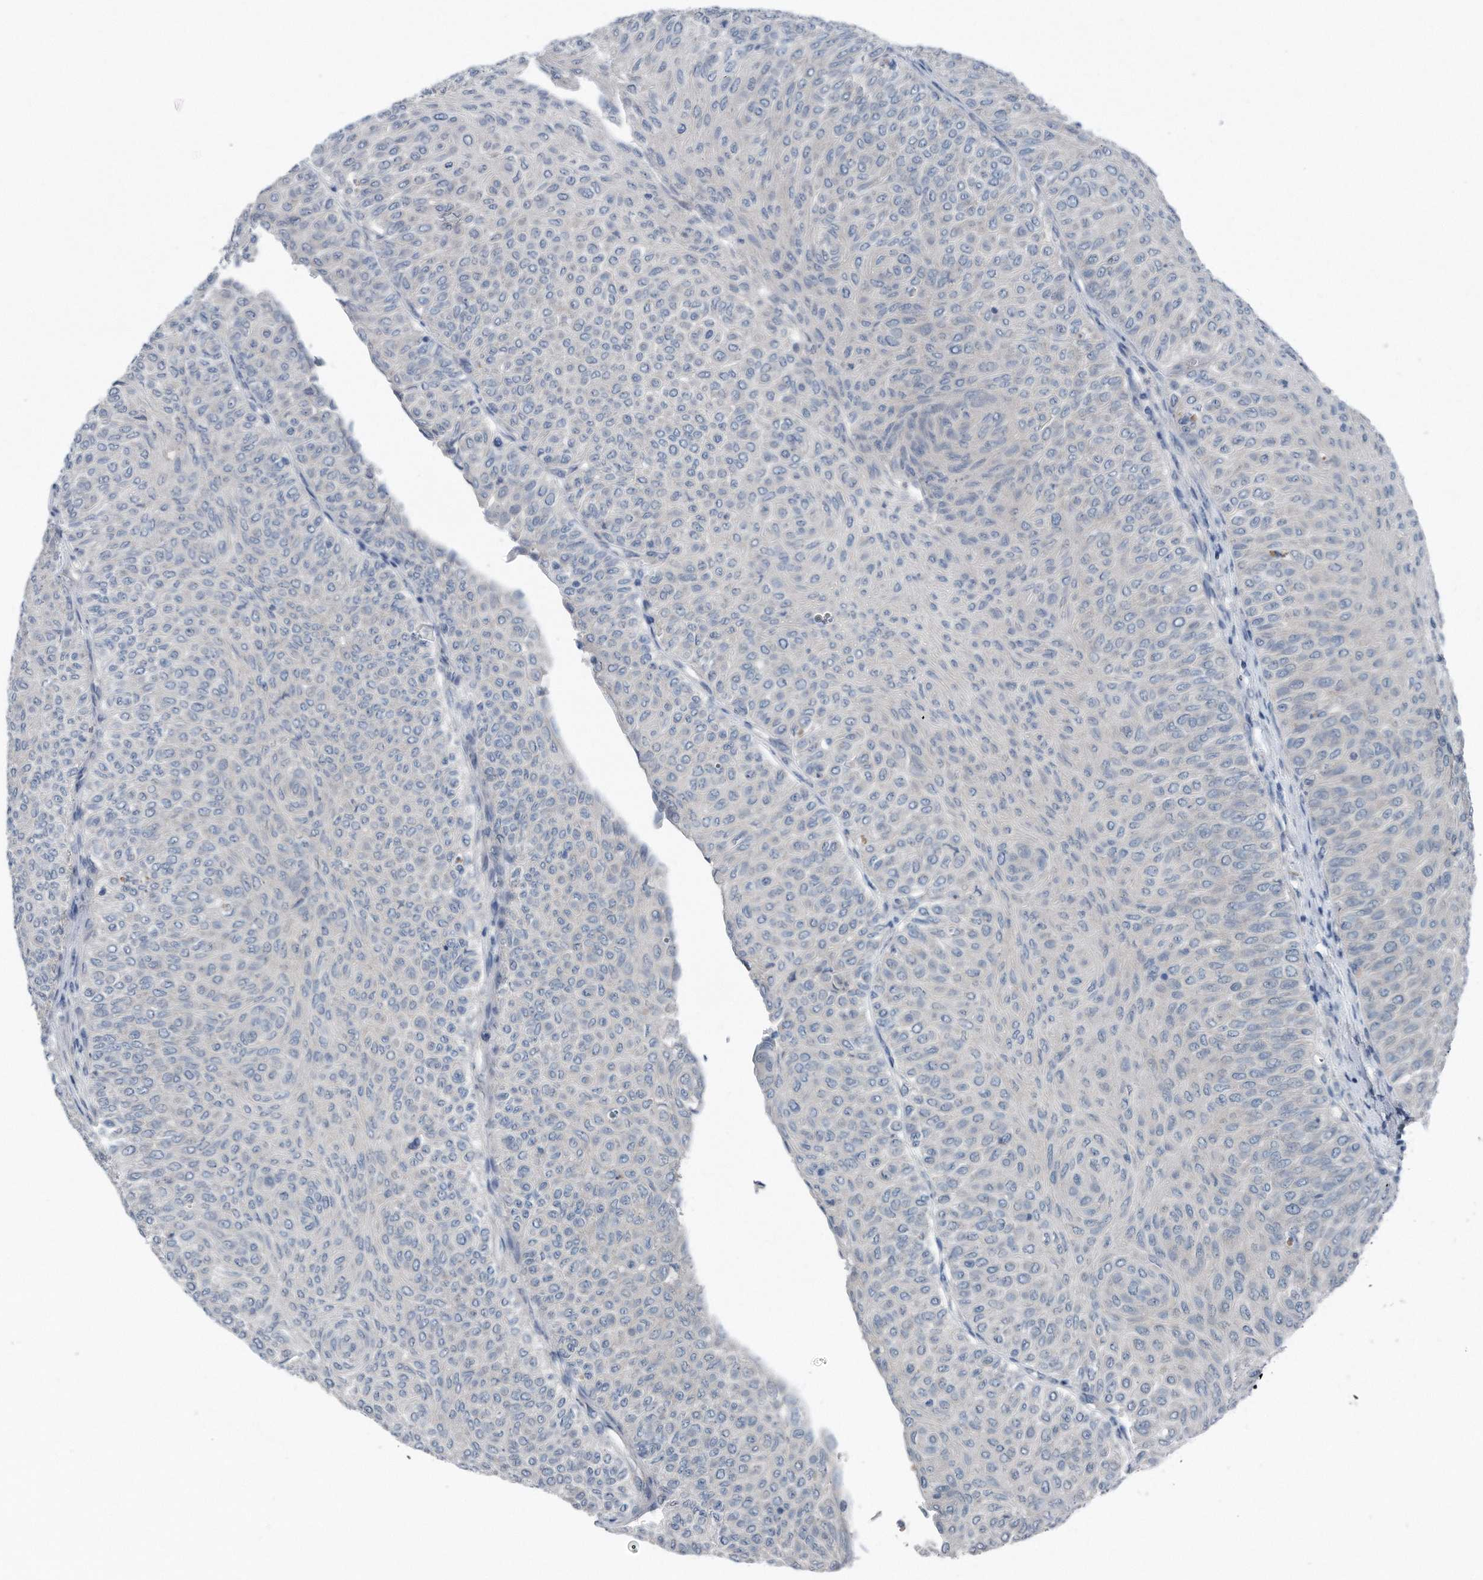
{"staining": {"intensity": "negative", "quantity": "none", "location": "none"}, "tissue": "urothelial cancer", "cell_type": "Tumor cells", "image_type": "cancer", "snomed": [{"axis": "morphology", "description": "Urothelial carcinoma, Low grade"}, {"axis": "topography", "description": "Urinary bladder"}], "caption": "This micrograph is of urothelial cancer stained with IHC to label a protein in brown with the nuclei are counter-stained blue. There is no staining in tumor cells.", "gene": "YRDC", "patient": {"sex": "male", "age": 78}}